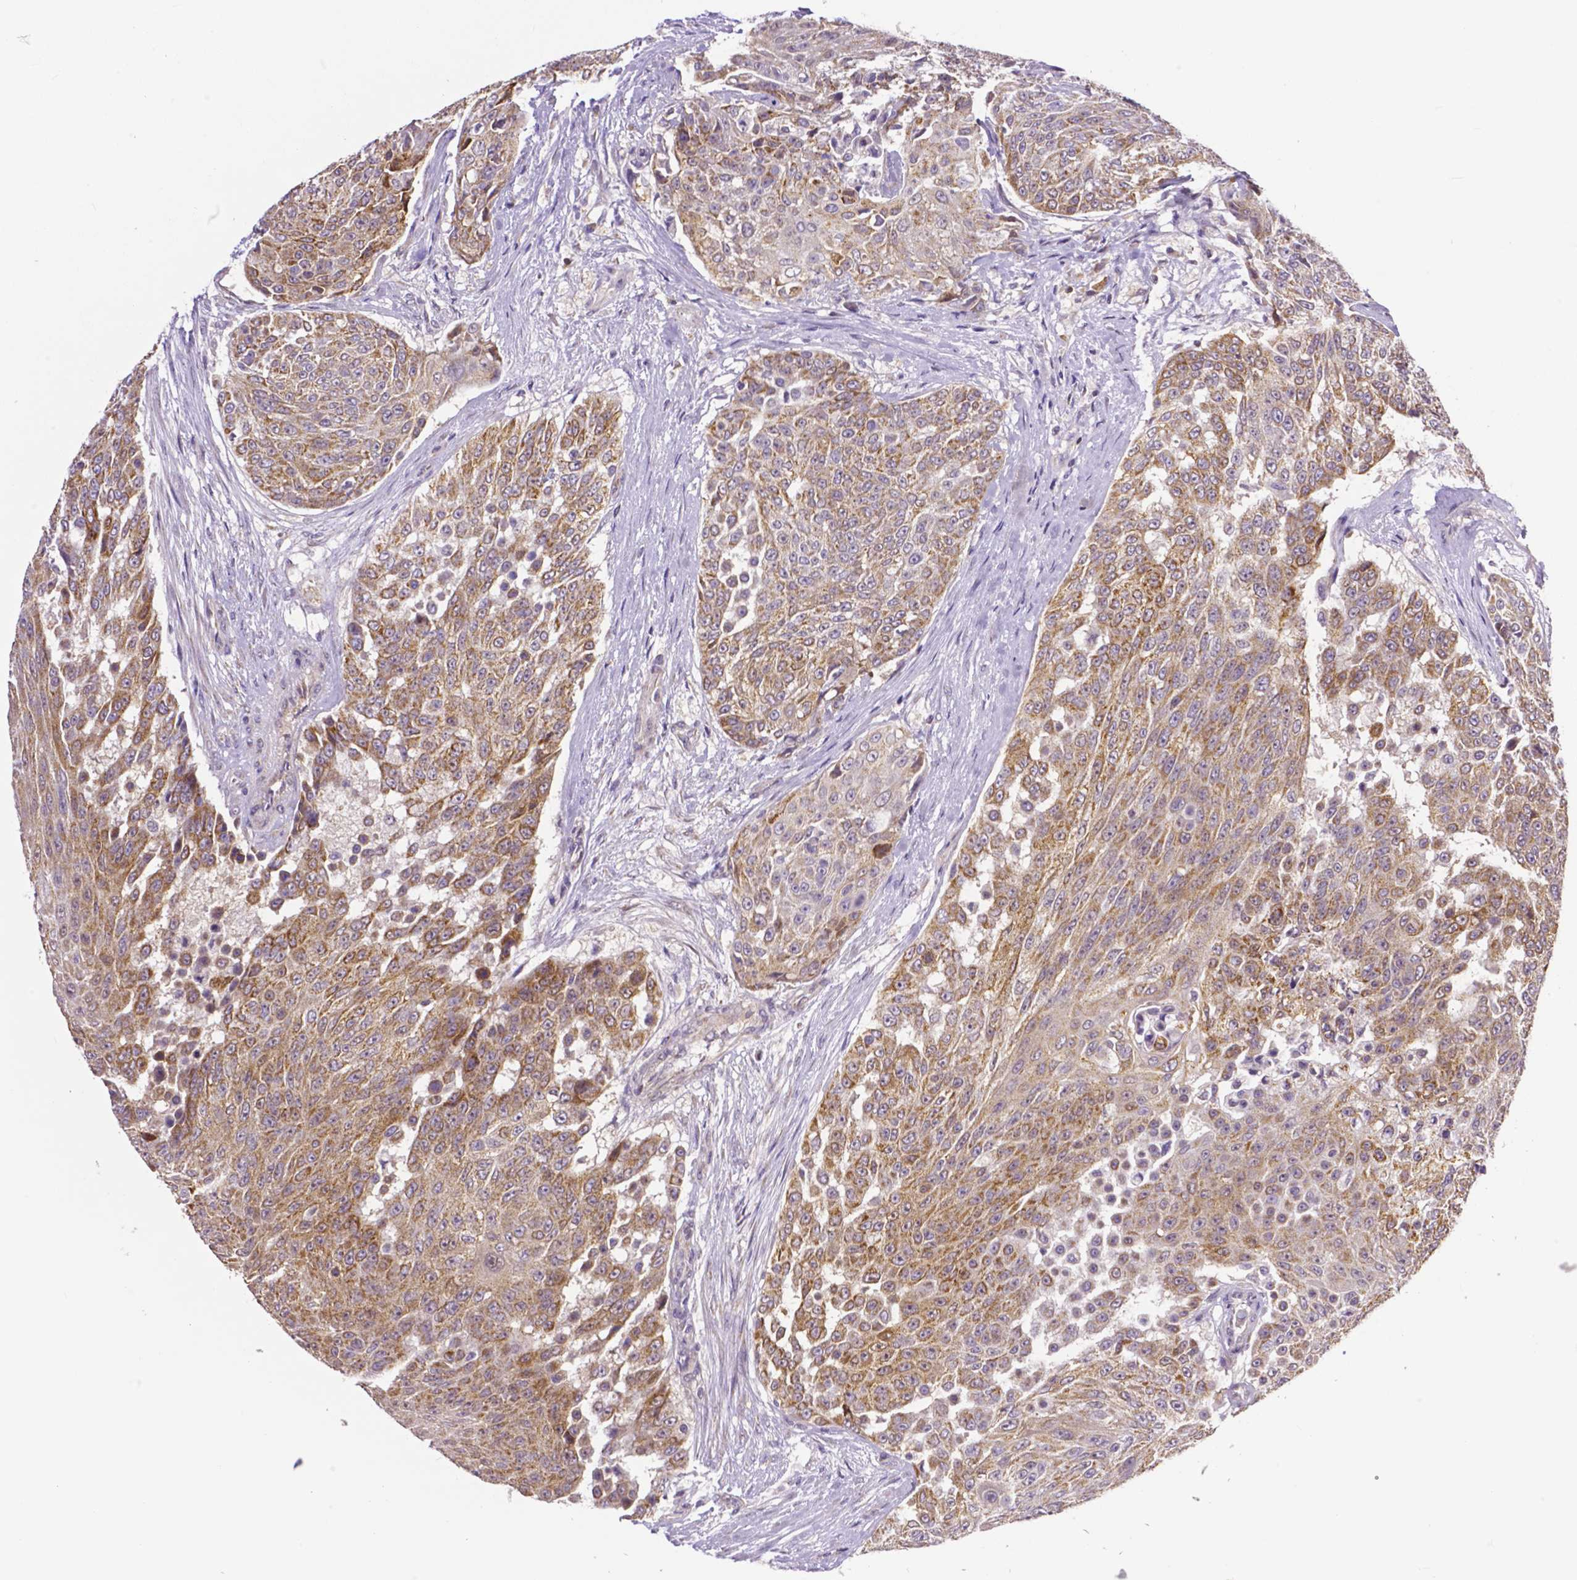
{"staining": {"intensity": "moderate", "quantity": ">75%", "location": "cytoplasmic/membranous"}, "tissue": "urothelial cancer", "cell_type": "Tumor cells", "image_type": "cancer", "snomed": [{"axis": "morphology", "description": "Urothelial carcinoma, High grade"}, {"axis": "topography", "description": "Urinary bladder"}], "caption": "Human high-grade urothelial carcinoma stained with a protein marker shows moderate staining in tumor cells.", "gene": "MCL1", "patient": {"sex": "female", "age": 63}}